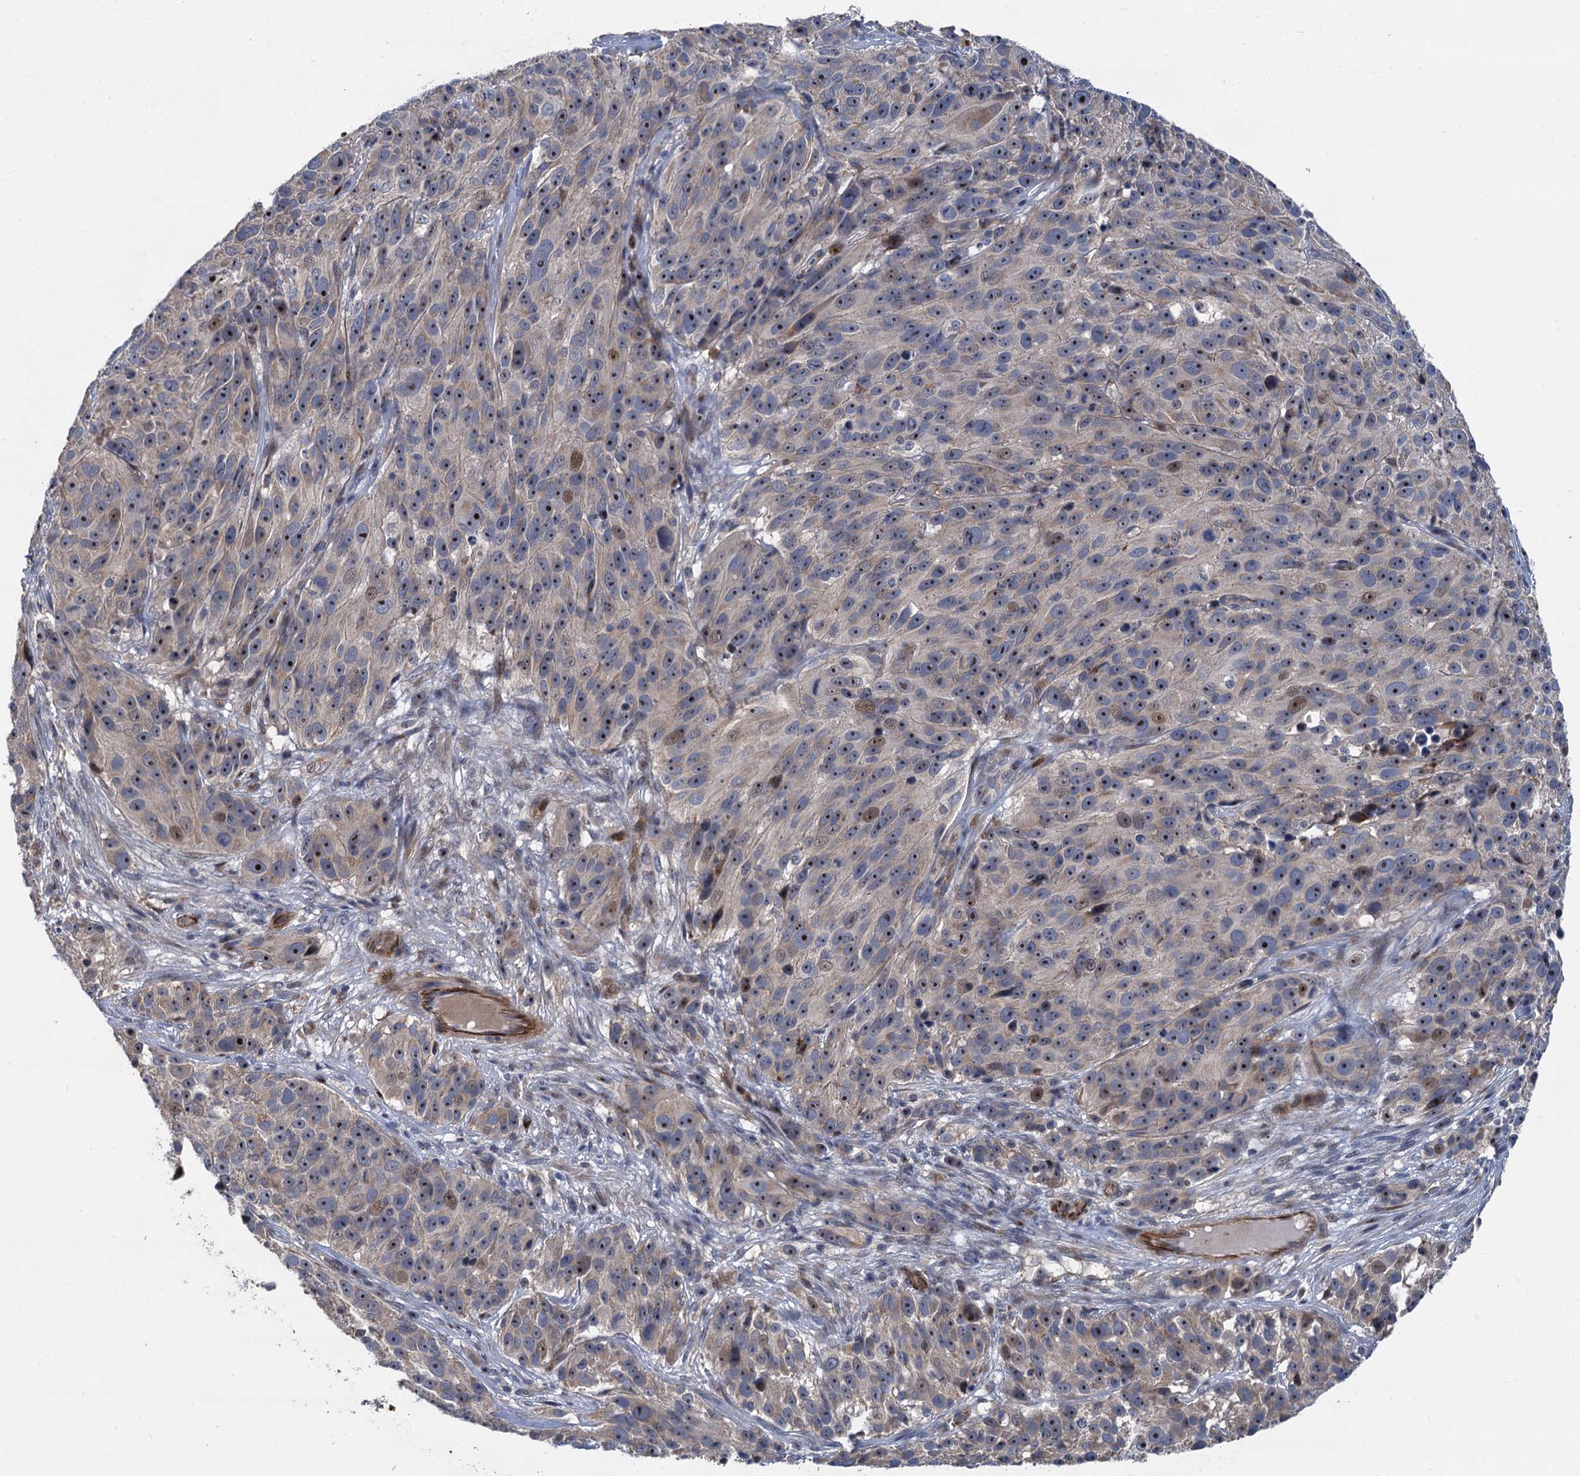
{"staining": {"intensity": "moderate", "quantity": "25%-75%", "location": "nuclear"}, "tissue": "melanoma", "cell_type": "Tumor cells", "image_type": "cancer", "snomed": [{"axis": "morphology", "description": "Malignant melanoma, NOS"}, {"axis": "topography", "description": "Skin"}], "caption": "High-magnification brightfield microscopy of melanoma stained with DAB (brown) and counterstained with hematoxylin (blue). tumor cells exhibit moderate nuclear staining is seen in approximately25%-75% of cells.", "gene": "TRAF7", "patient": {"sex": "male", "age": 84}}